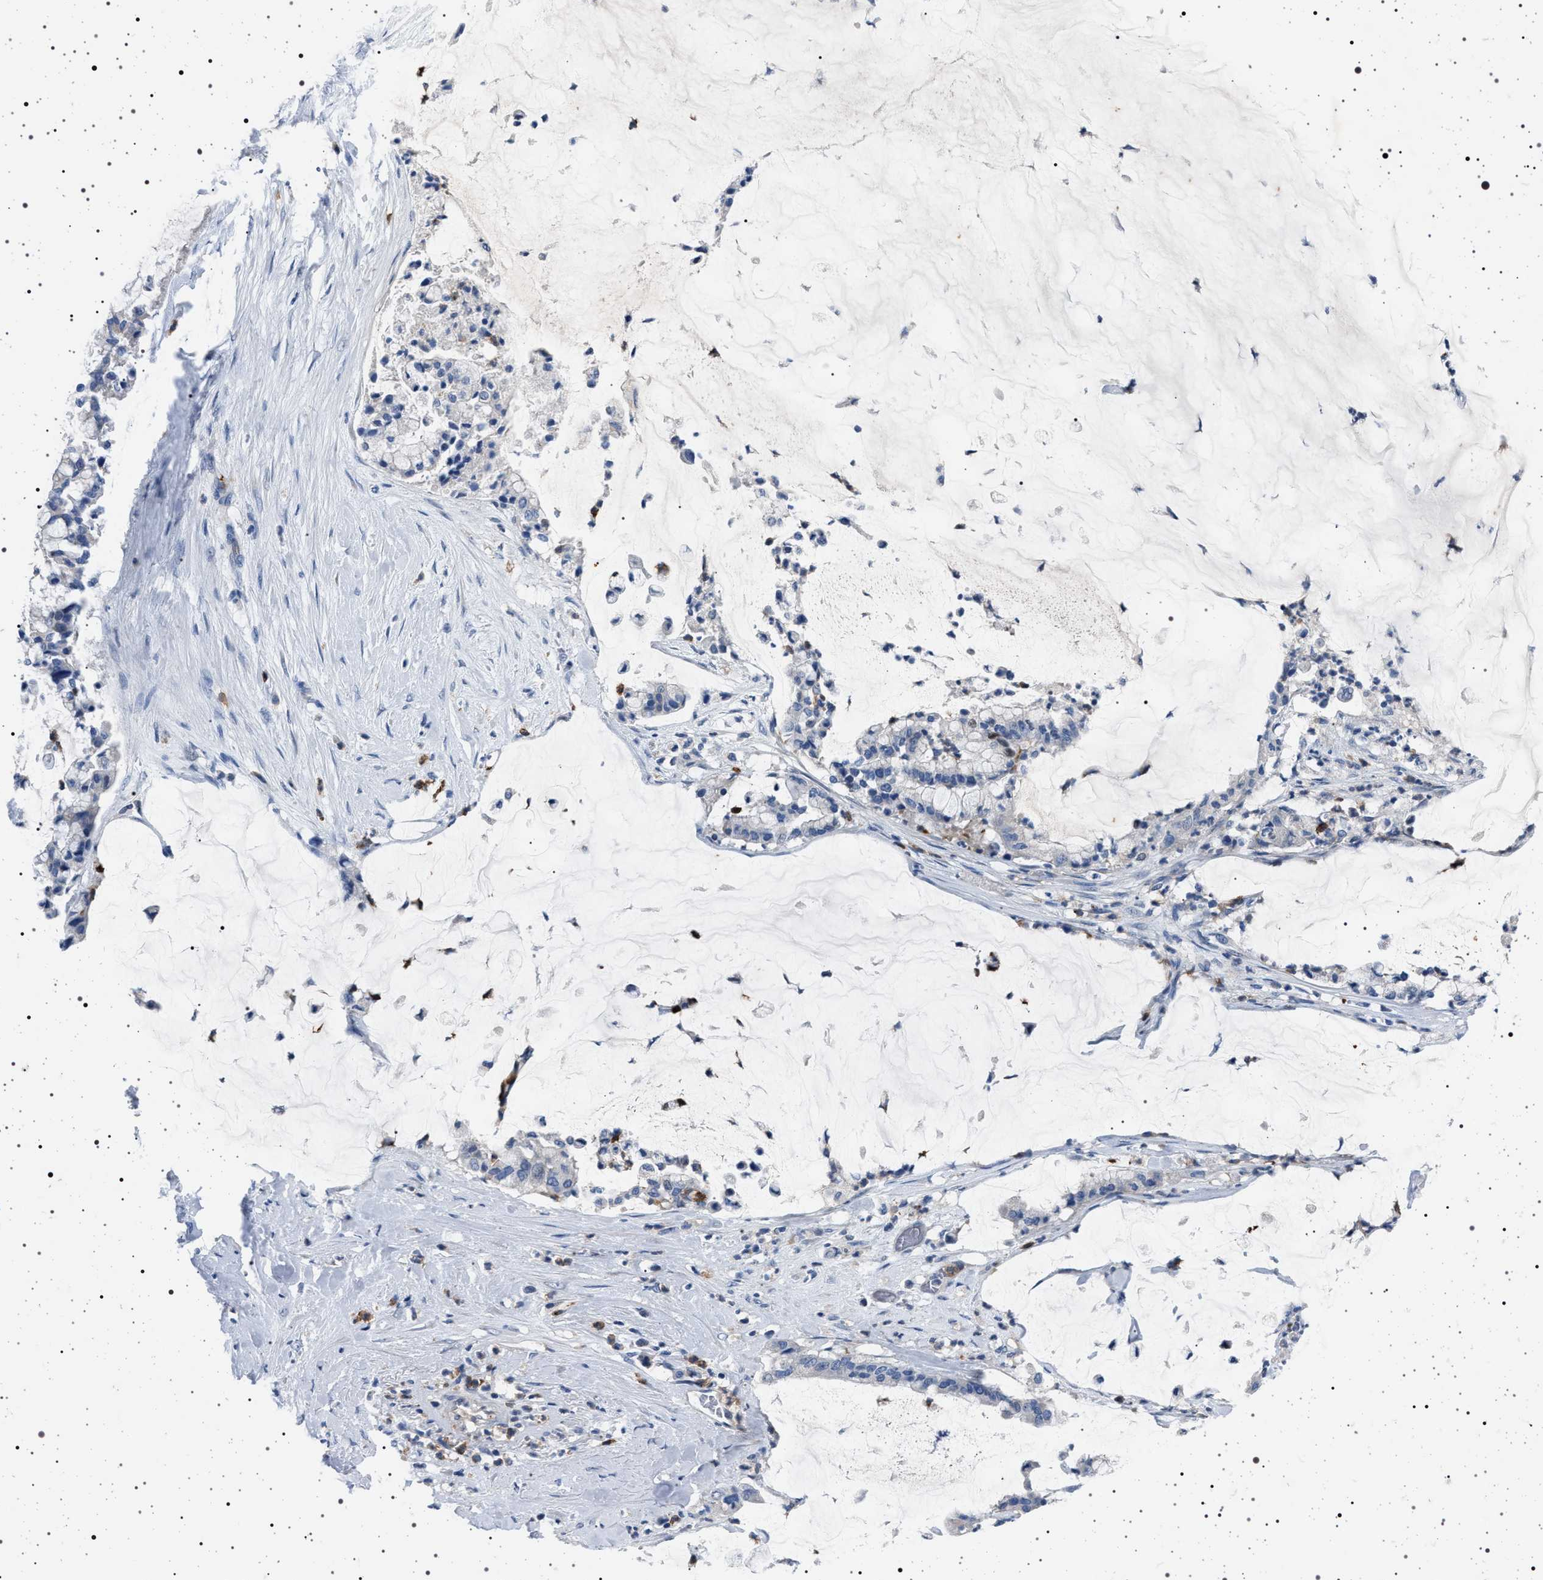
{"staining": {"intensity": "negative", "quantity": "none", "location": "none"}, "tissue": "pancreatic cancer", "cell_type": "Tumor cells", "image_type": "cancer", "snomed": [{"axis": "morphology", "description": "Adenocarcinoma, NOS"}, {"axis": "topography", "description": "Pancreas"}], "caption": "This histopathology image is of pancreatic adenocarcinoma stained with IHC to label a protein in brown with the nuclei are counter-stained blue. There is no staining in tumor cells.", "gene": "NAT9", "patient": {"sex": "male", "age": 41}}